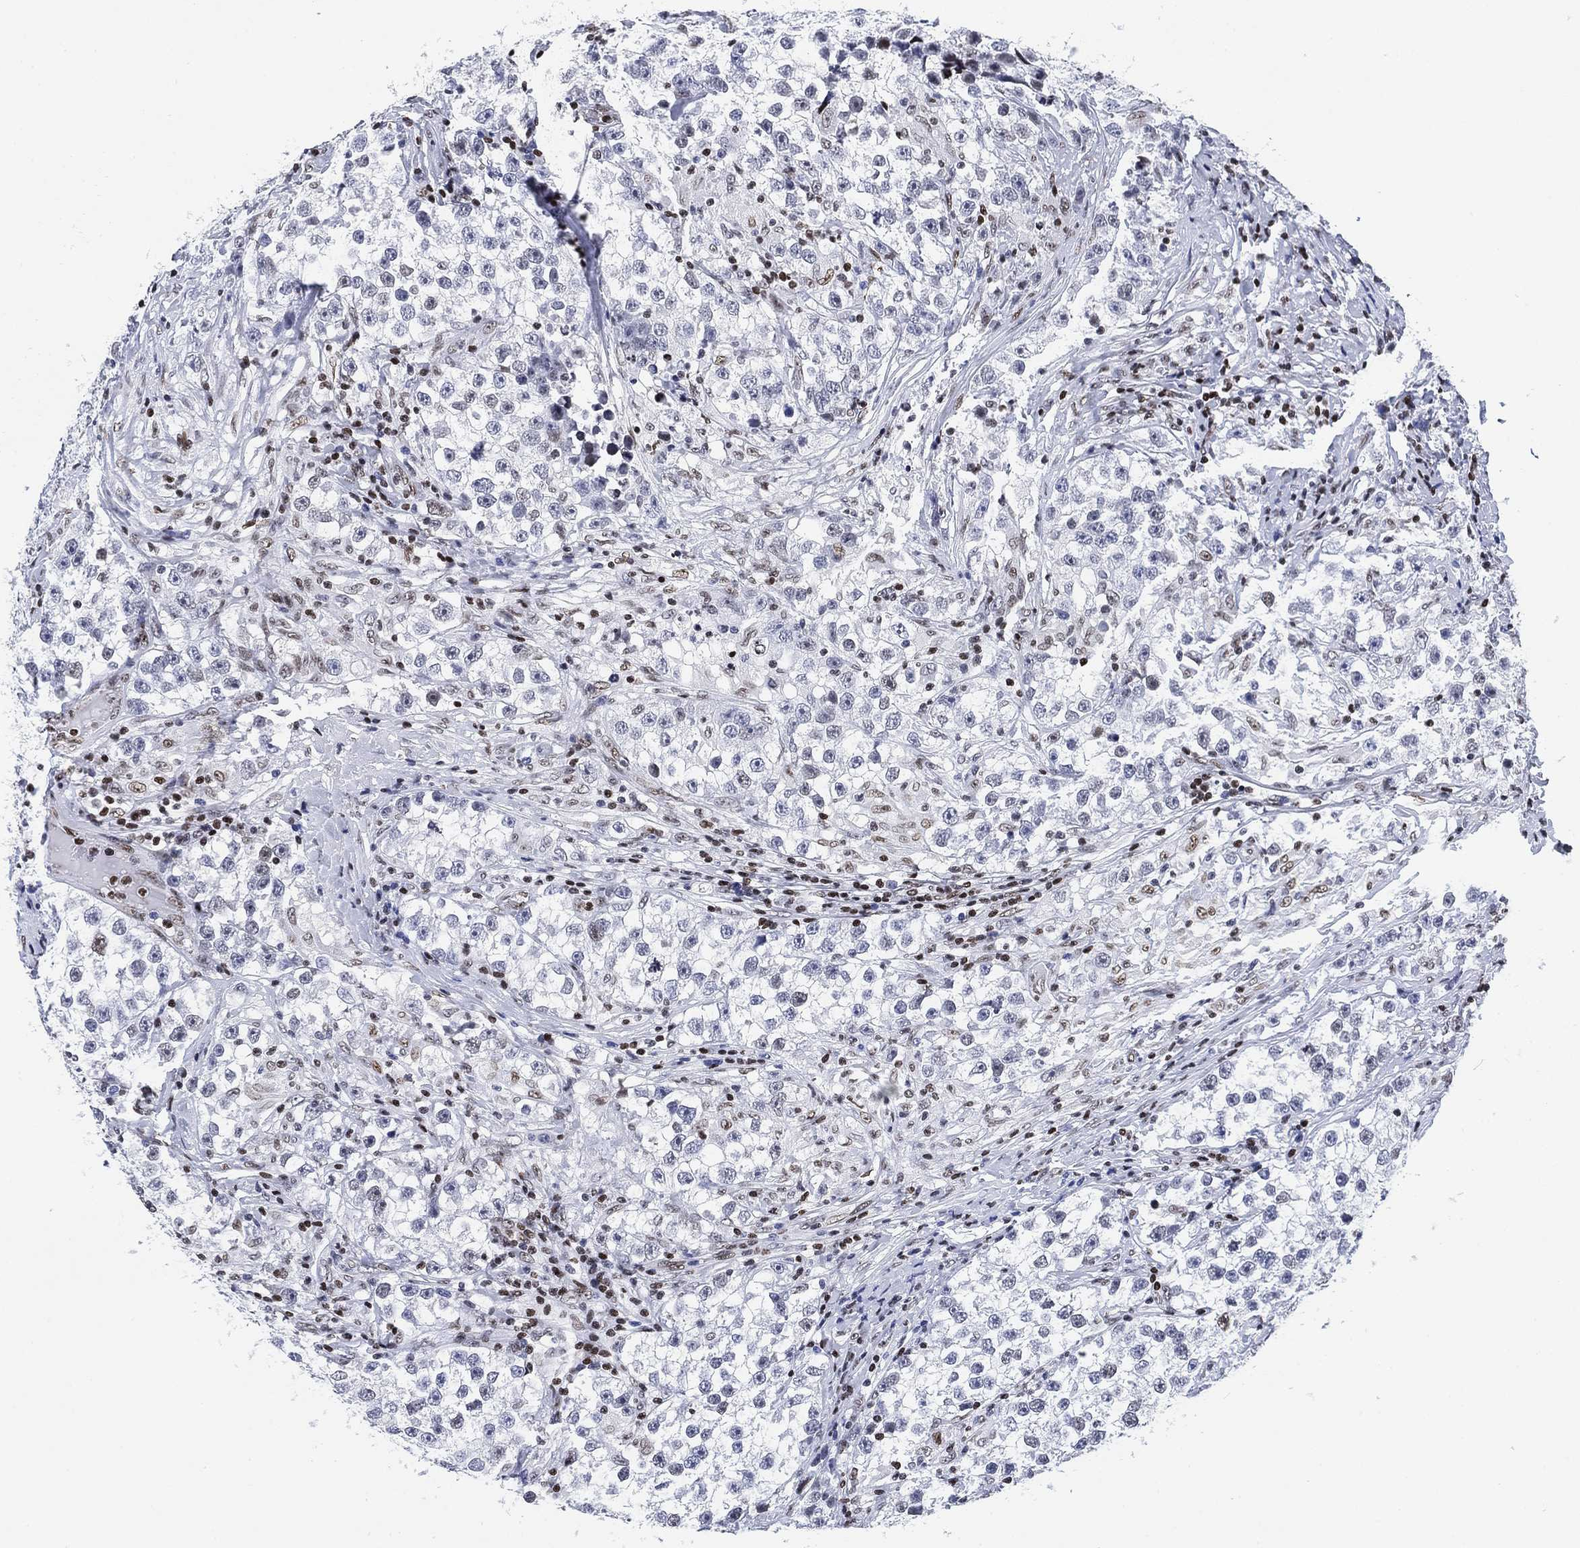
{"staining": {"intensity": "negative", "quantity": "none", "location": "none"}, "tissue": "testis cancer", "cell_type": "Tumor cells", "image_type": "cancer", "snomed": [{"axis": "morphology", "description": "Seminoma, NOS"}, {"axis": "topography", "description": "Testis"}], "caption": "IHC of human seminoma (testis) exhibits no expression in tumor cells. (Immunohistochemistry, brightfield microscopy, high magnification).", "gene": "H1-10", "patient": {"sex": "male", "age": 46}}